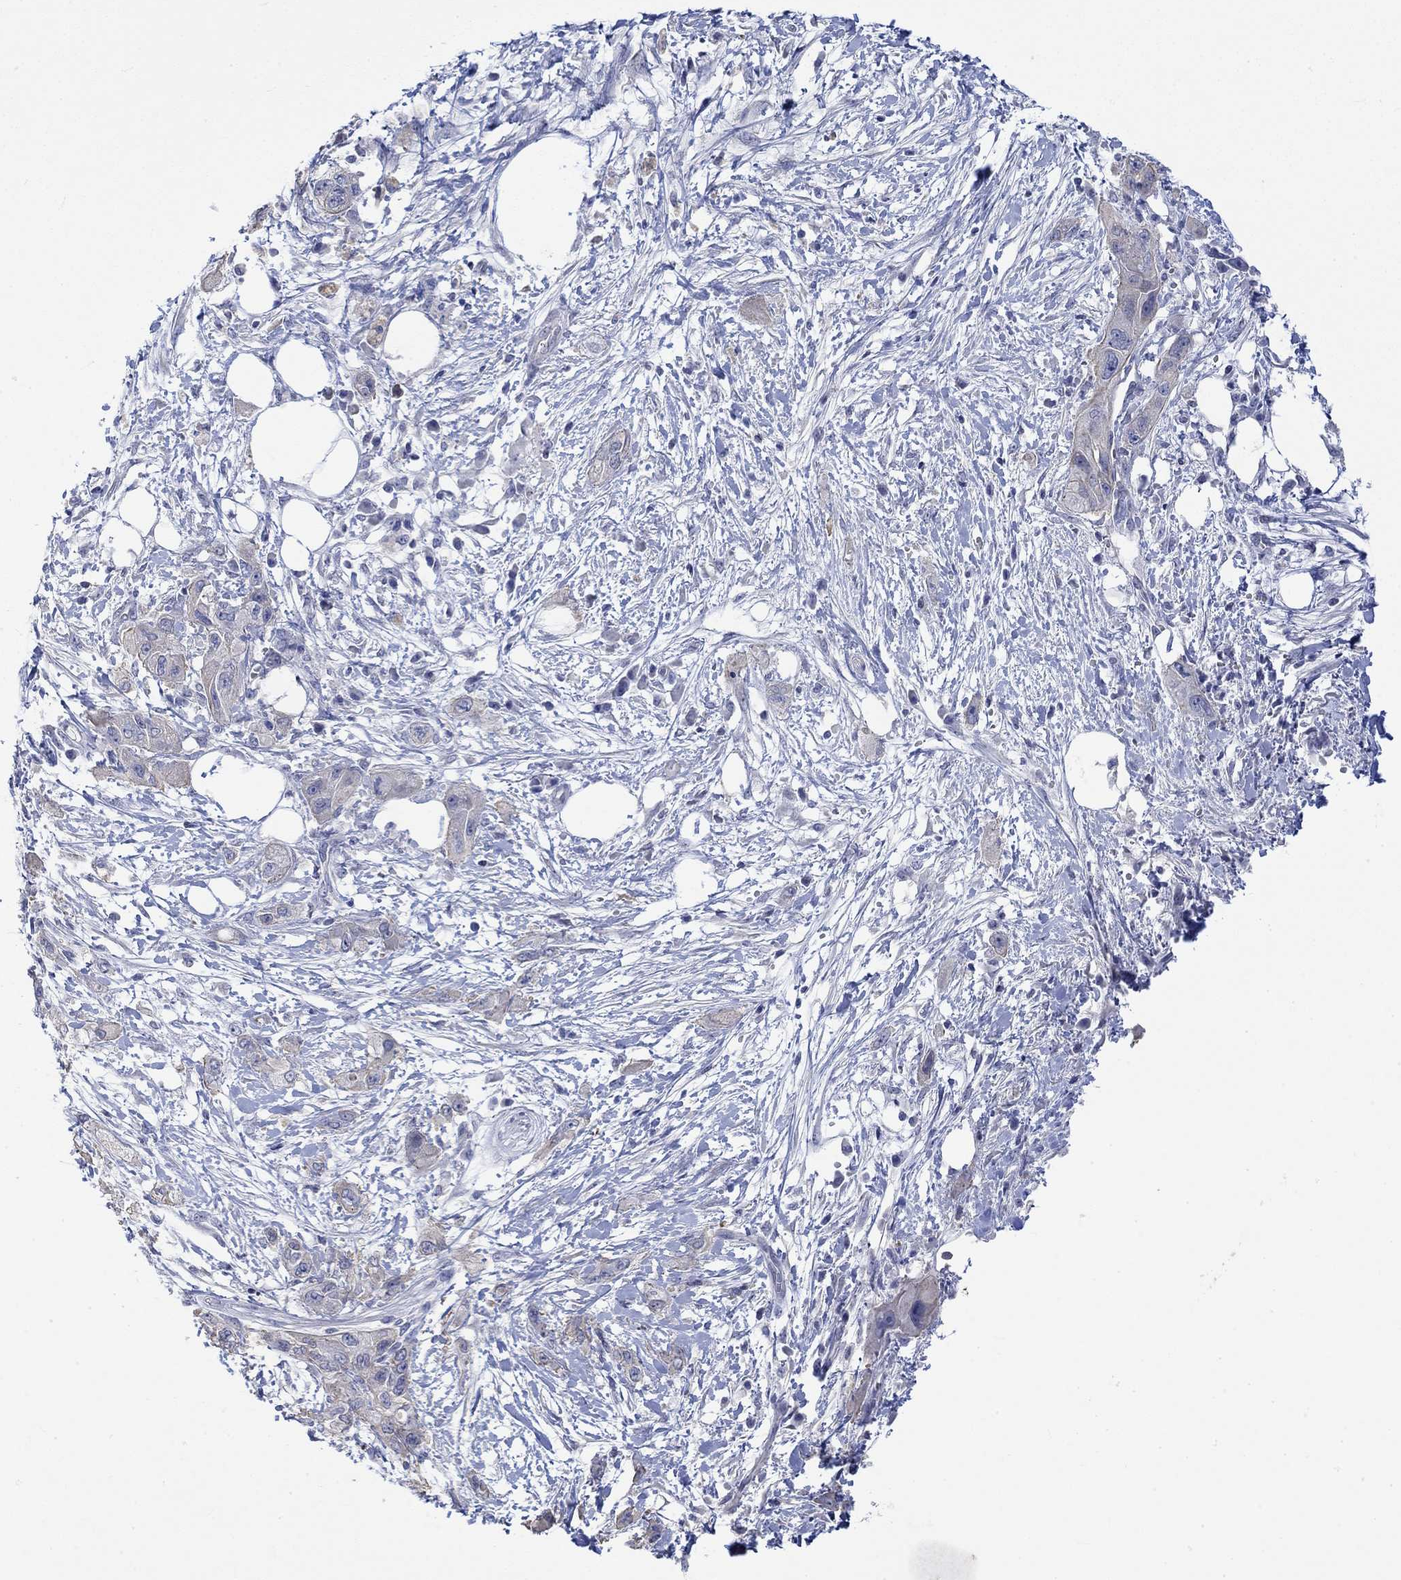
{"staining": {"intensity": "weak", "quantity": "<25%", "location": "cytoplasmic/membranous"}, "tissue": "pancreatic cancer", "cell_type": "Tumor cells", "image_type": "cancer", "snomed": [{"axis": "morphology", "description": "Adenocarcinoma, NOS"}, {"axis": "topography", "description": "Pancreas"}], "caption": "Immunohistochemistry micrograph of neoplastic tissue: pancreatic cancer stained with DAB (3,3'-diaminobenzidine) reveals no significant protein staining in tumor cells.", "gene": "AGRP", "patient": {"sex": "male", "age": 72}}